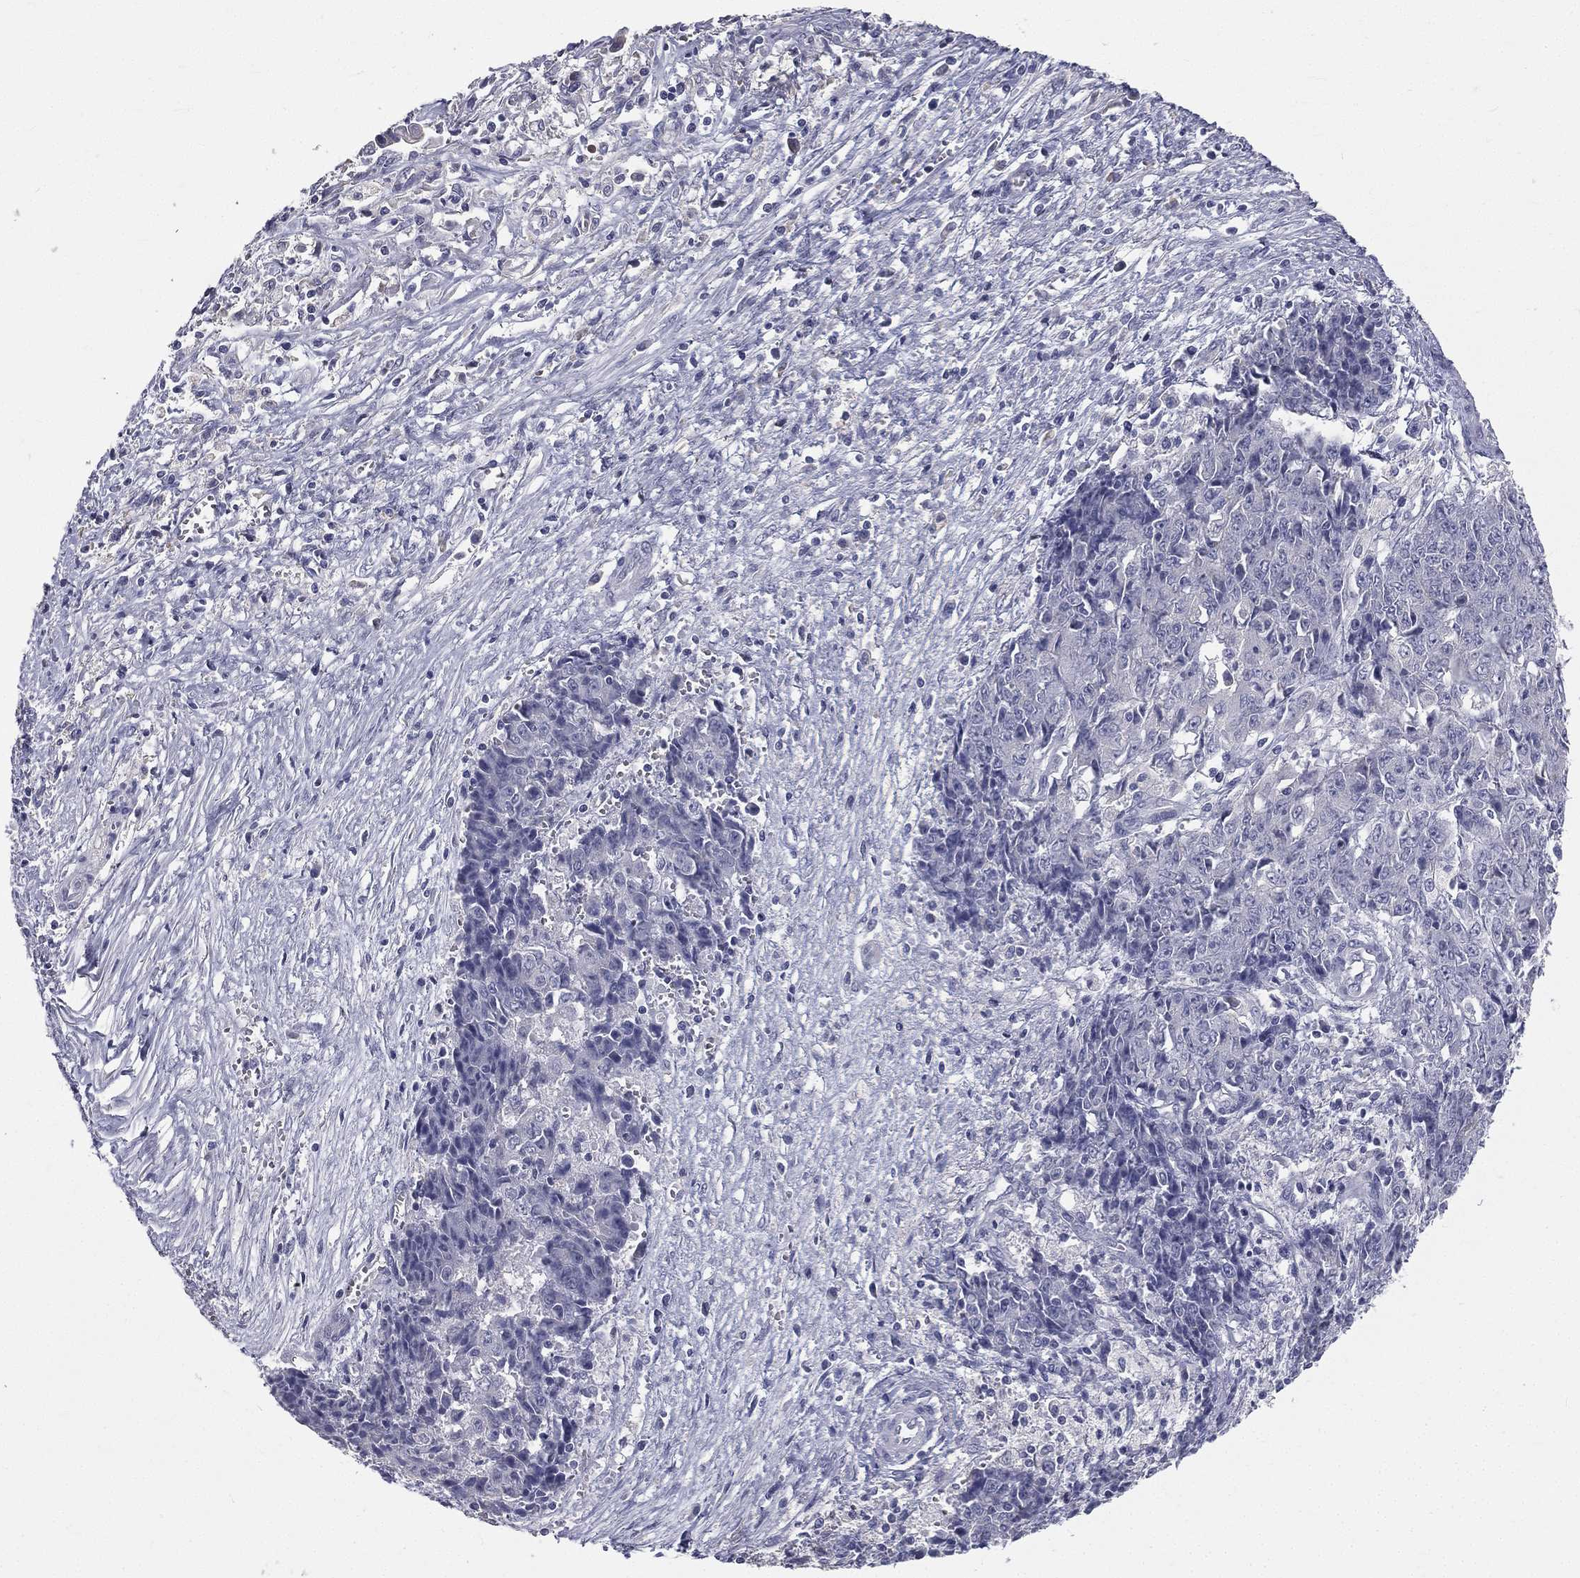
{"staining": {"intensity": "negative", "quantity": "none", "location": "none"}, "tissue": "ovarian cancer", "cell_type": "Tumor cells", "image_type": "cancer", "snomed": [{"axis": "morphology", "description": "Carcinoma, endometroid"}, {"axis": "topography", "description": "Ovary"}], "caption": "Immunohistochemistry (IHC) micrograph of ovarian cancer (endometroid carcinoma) stained for a protein (brown), which displays no expression in tumor cells.", "gene": "MUC13", "patient": {"sex": "female", "age": 42}}